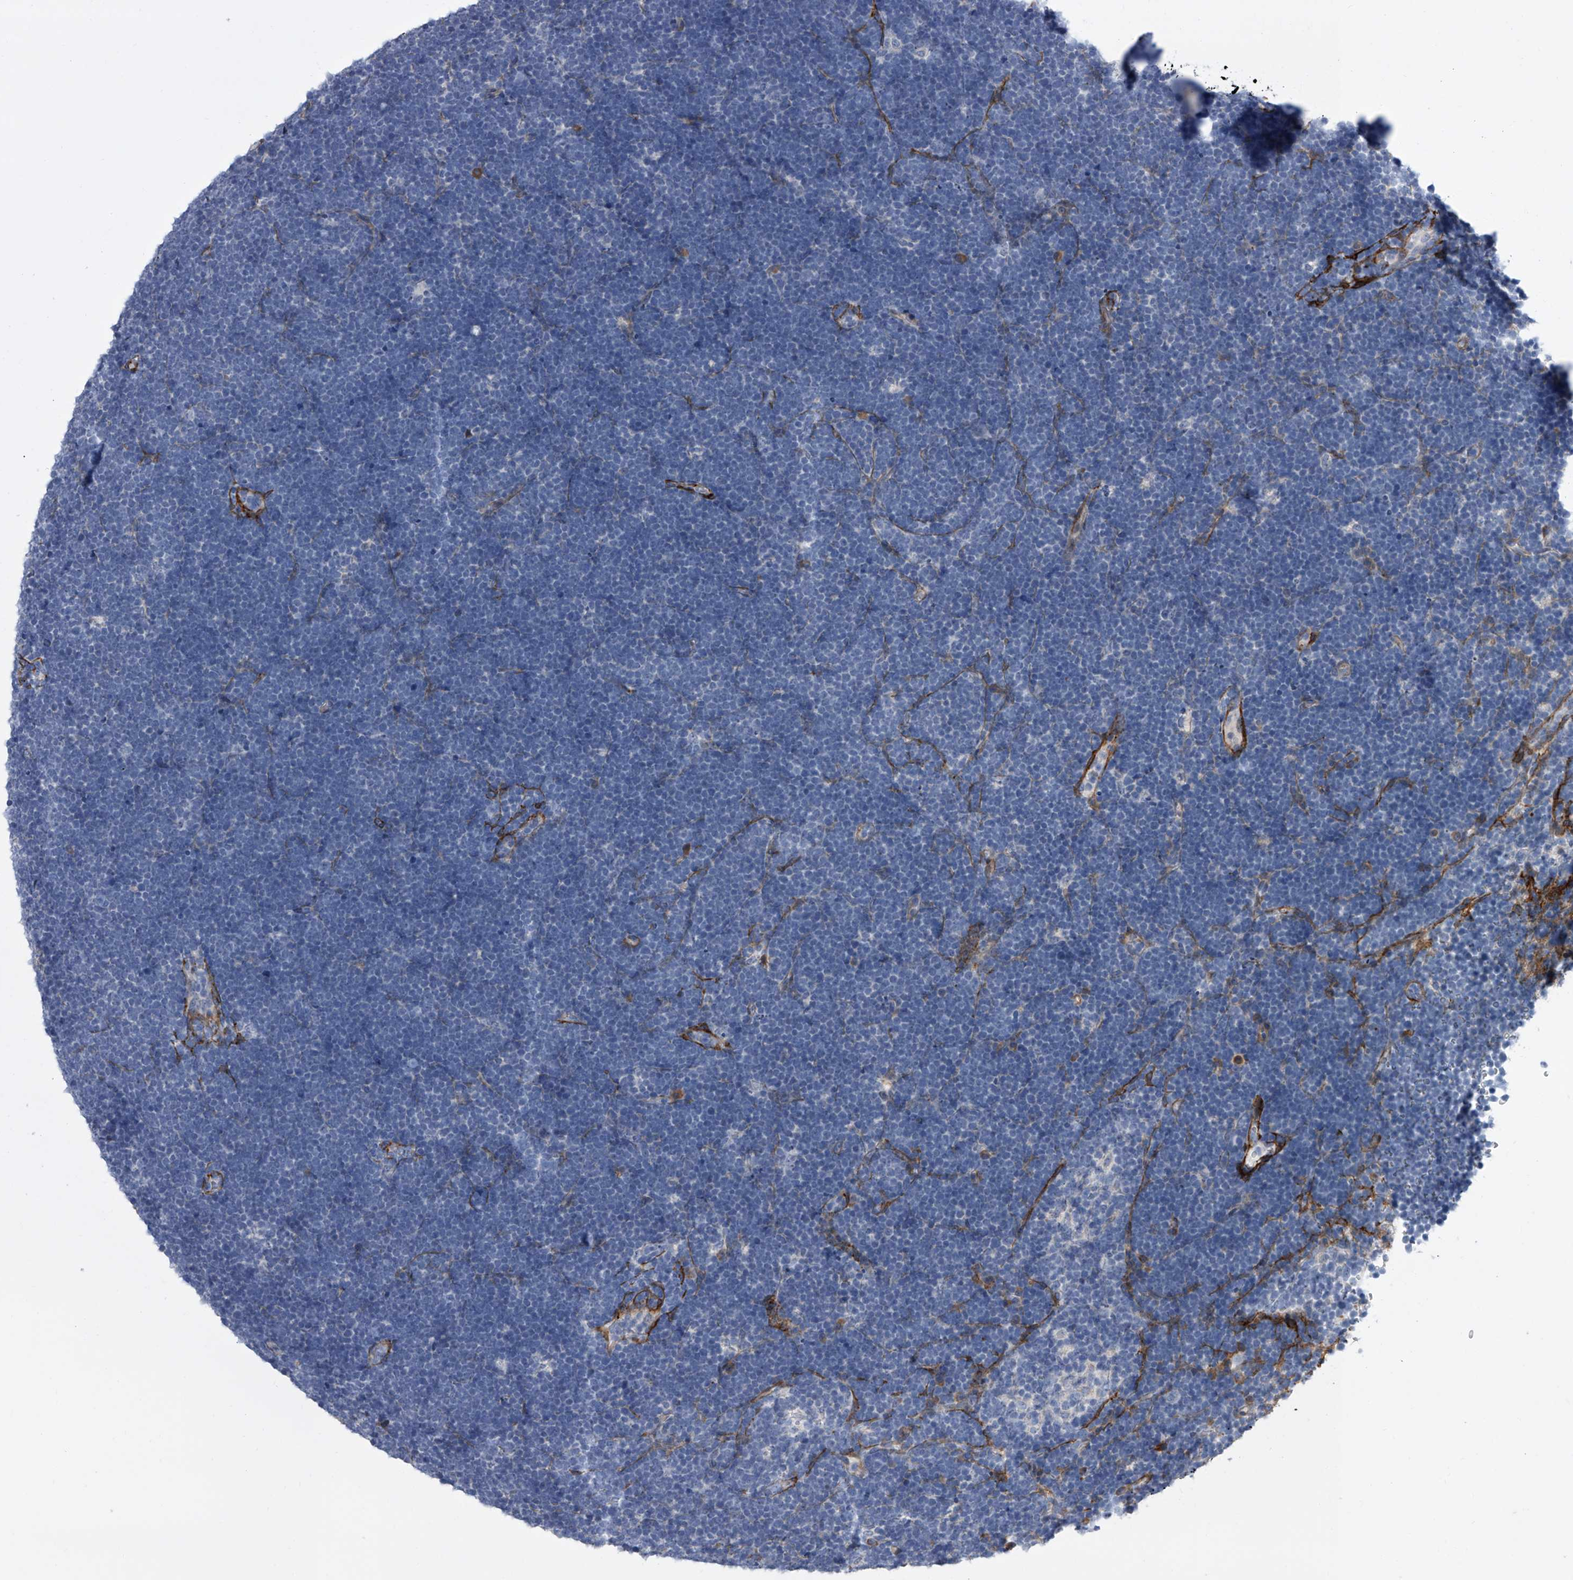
{"staining": {"intensity": "negative", "quantity": "none", "location": "none"}, "tissue": "lymphoma", "cell_type": "Tumor cells", "image_type": "cancer", "snomed": [{"axis": "morphology", "description": "Malignant lymphoma, non-Hodgkin's type, High grade"}, {"axis": "topography", "description": "Lymph node"}], "caption": "This is a image of immunohistochemistry staining of lymphoma, which shows no expression in tumor cells.", "gene": "ALG14", "patient": {"sex": "male", "age": 13}}